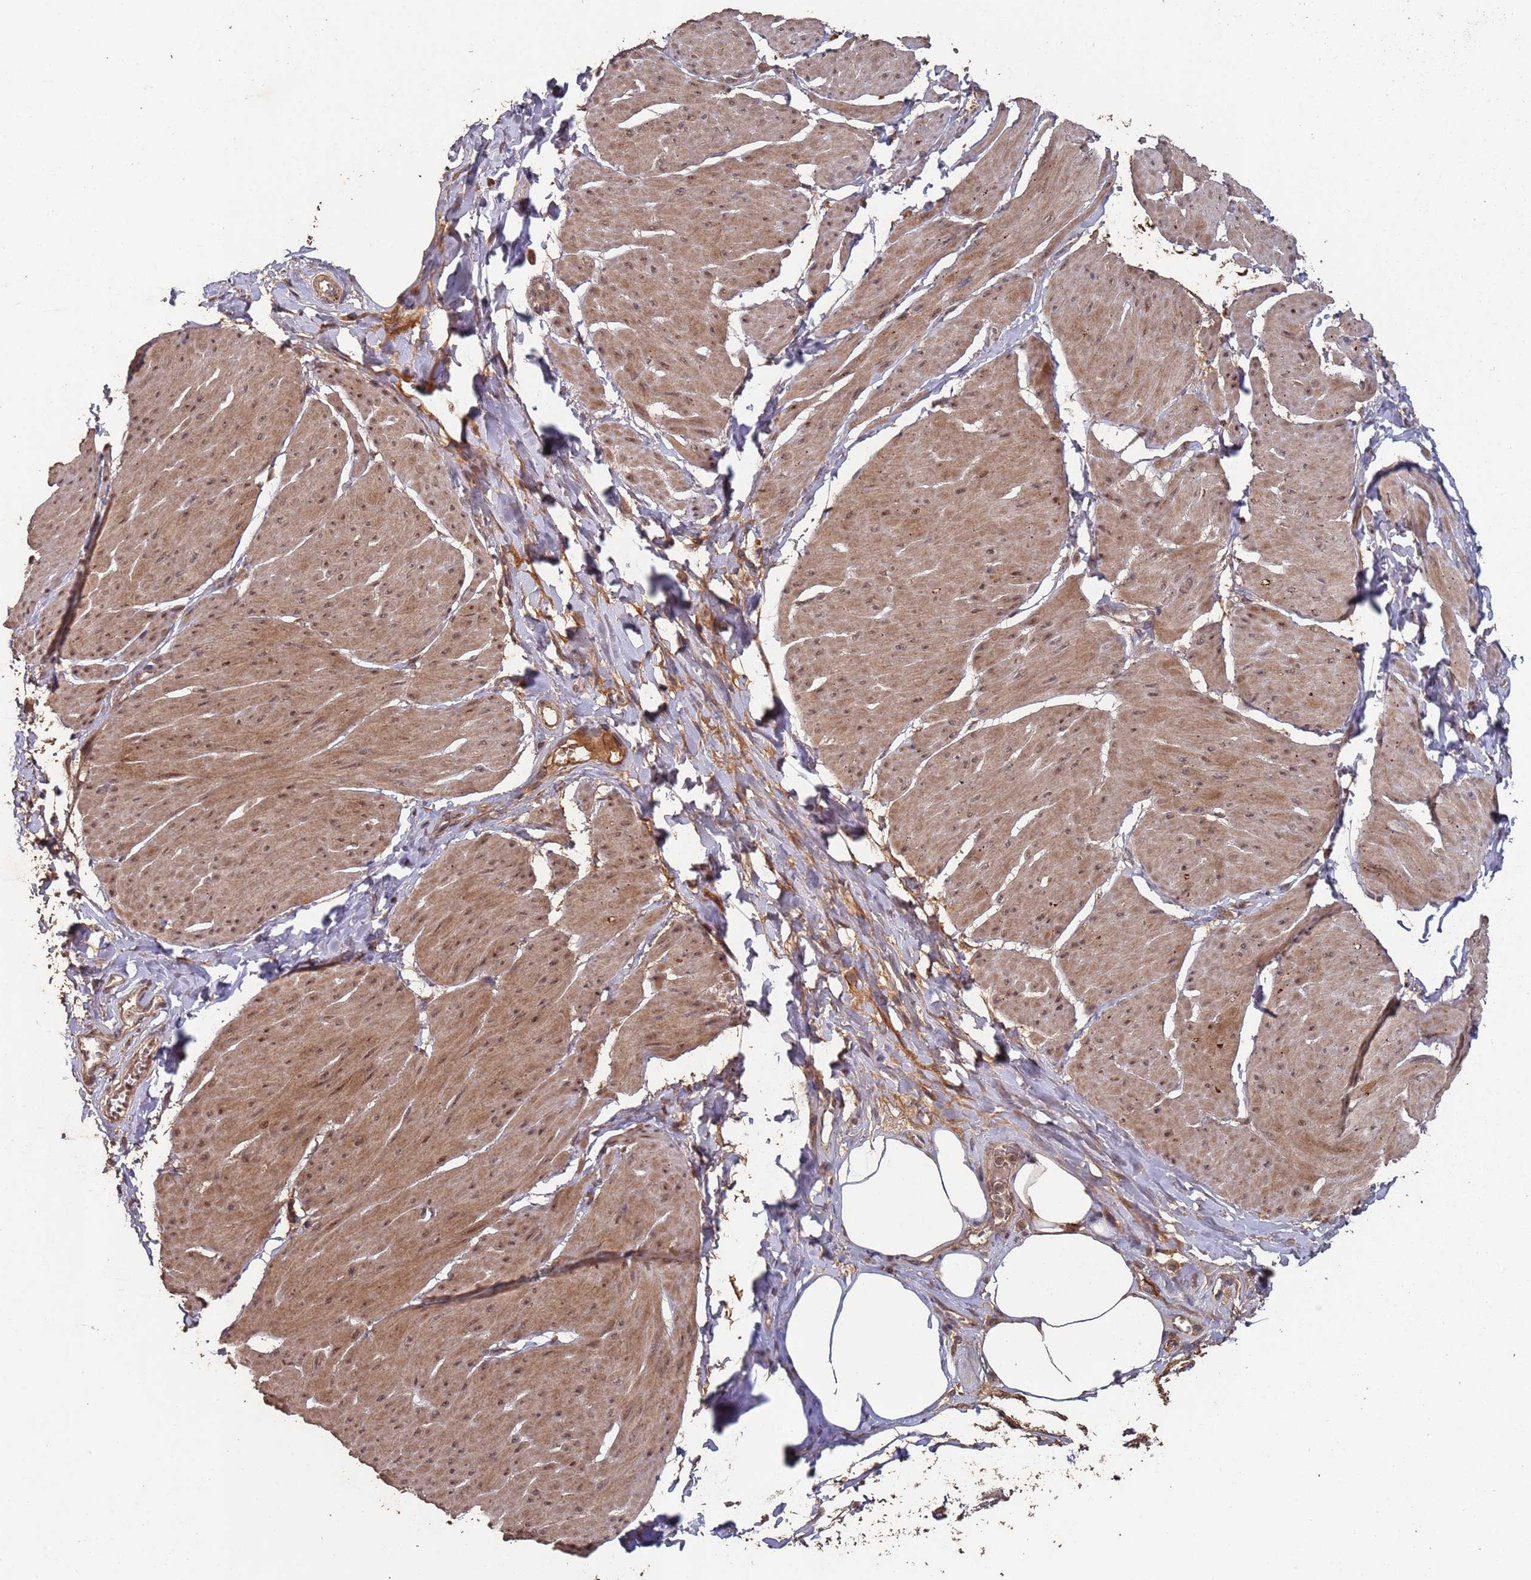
{"staining": {"intensity": "moderate", "quantity": "25%-75%", "location": "cytoplasmic/membranous,nuclear"}, "tissue": "smooth muscle", "cell_type": "Smooth muscle cells", "image_type": "normal", "snomed": [{"axis": "morphology", "description": "Urothelial carcinoma, High grade"}, {"axis": "topography", "description": "Urinary bladder"}], "caption": "The micrograph demonstrates staining of benign smooth muscle, revealing moderate cytoplasmic/membranous,nuclear protein staining (brown color) within smooth muscle cells. The staining is performed using DAB (3,3'-diaminobenzidine) brown chromogen to label protein expression. The nuclei are counter-stained blue using hematoxylin.", "gene": "FRAT1", "patient": {"sex": "male", "age": 46}}